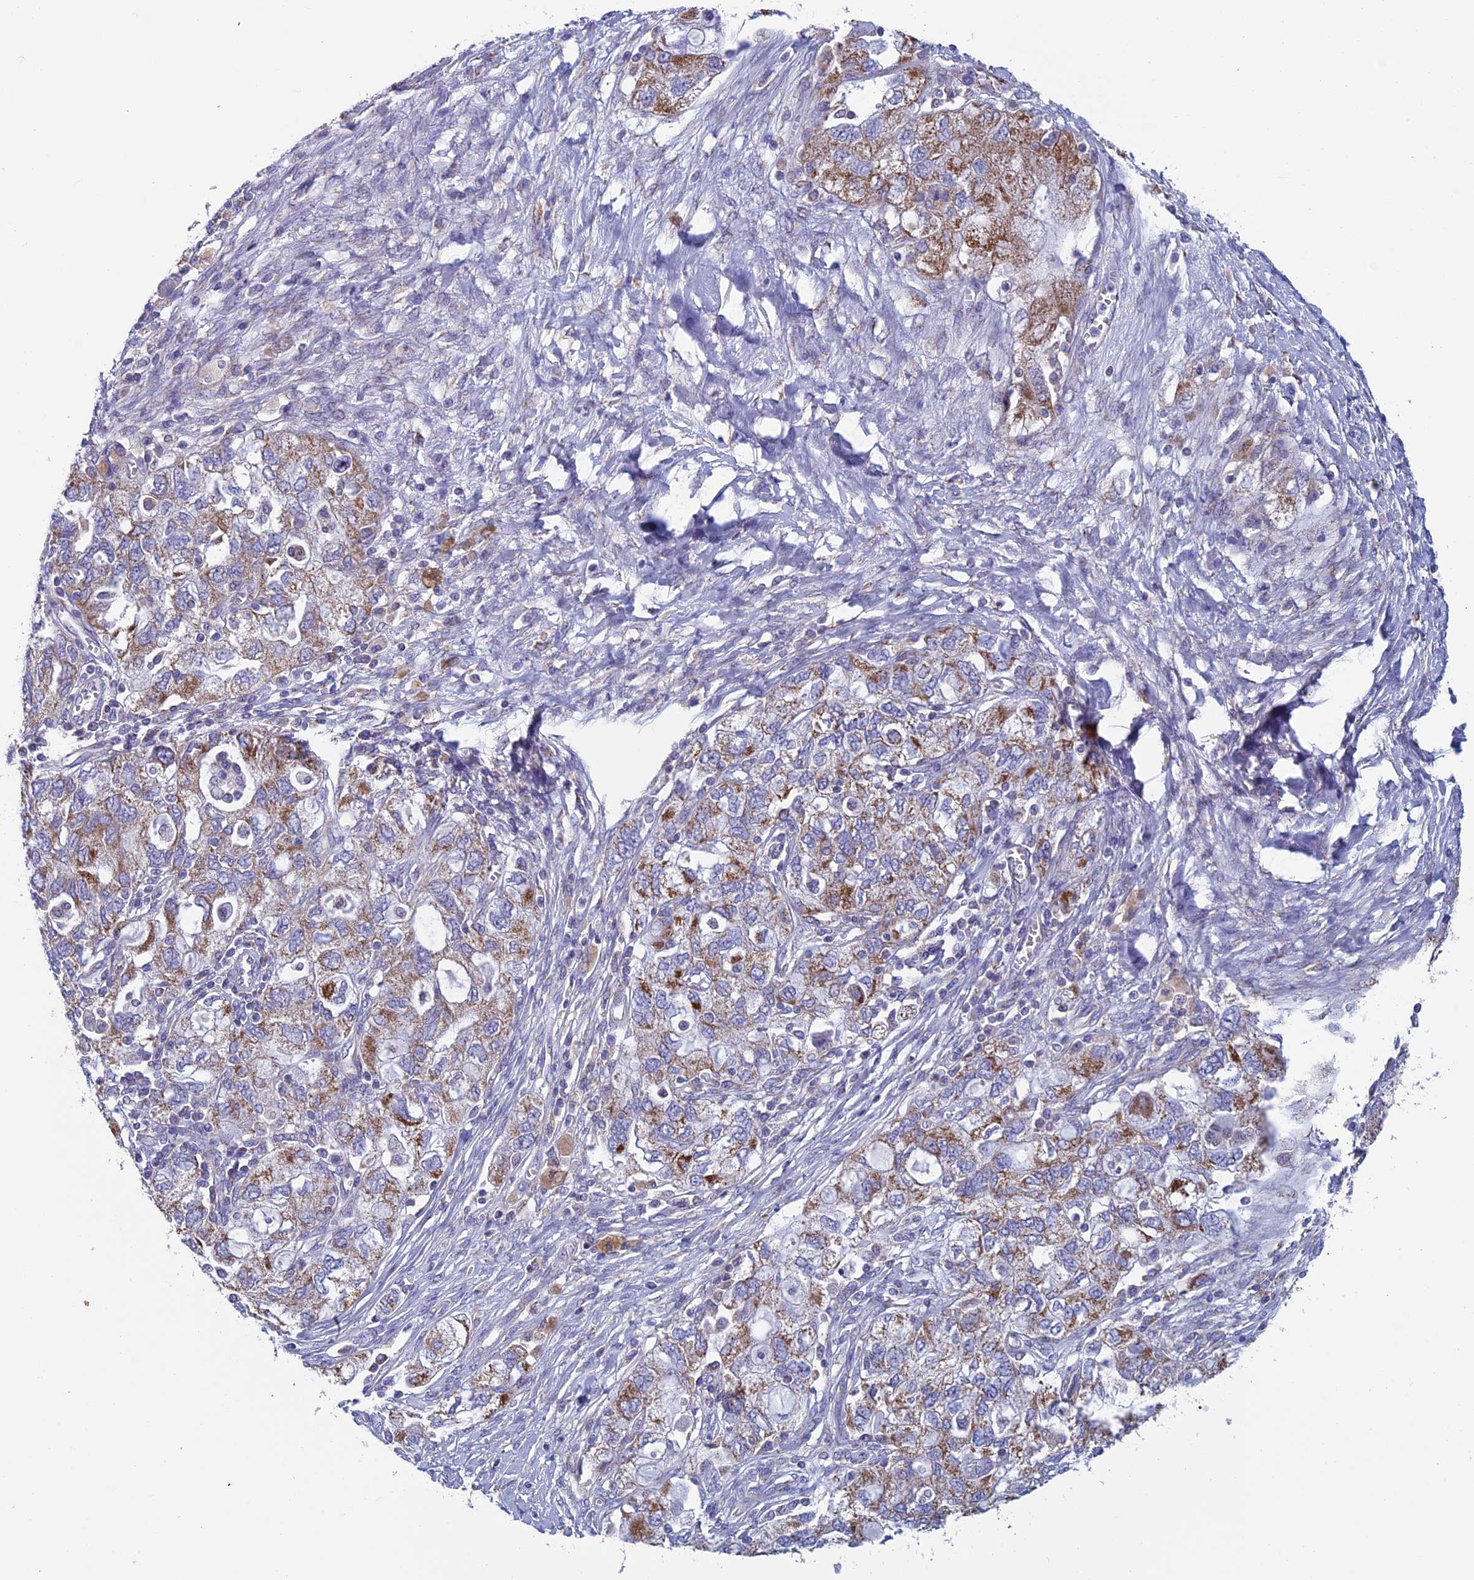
{"staining": {"intensity": "moderate", "quantity": ">75%", "location": "cytoplasmic/membranous"}, "tissue": "ovarian cancer", "cell_type": "Tumor cells", "image_type": "cancer", "snomed": [{"axis": "morphology", "description": "Carcinoma, NOS"}, {"axis": "morphology", "description": "Cystadenocarcinoma, serous, NOS"}, {"axis": "topography", "description": "Ovary"}], "caption": "Ovarian cancer stained for a protein displays moderate cytoplasmic/membranous positivity in tumor cells.", "gene": "MFSD12", "patient": {"sex": "female", "age": 69}}